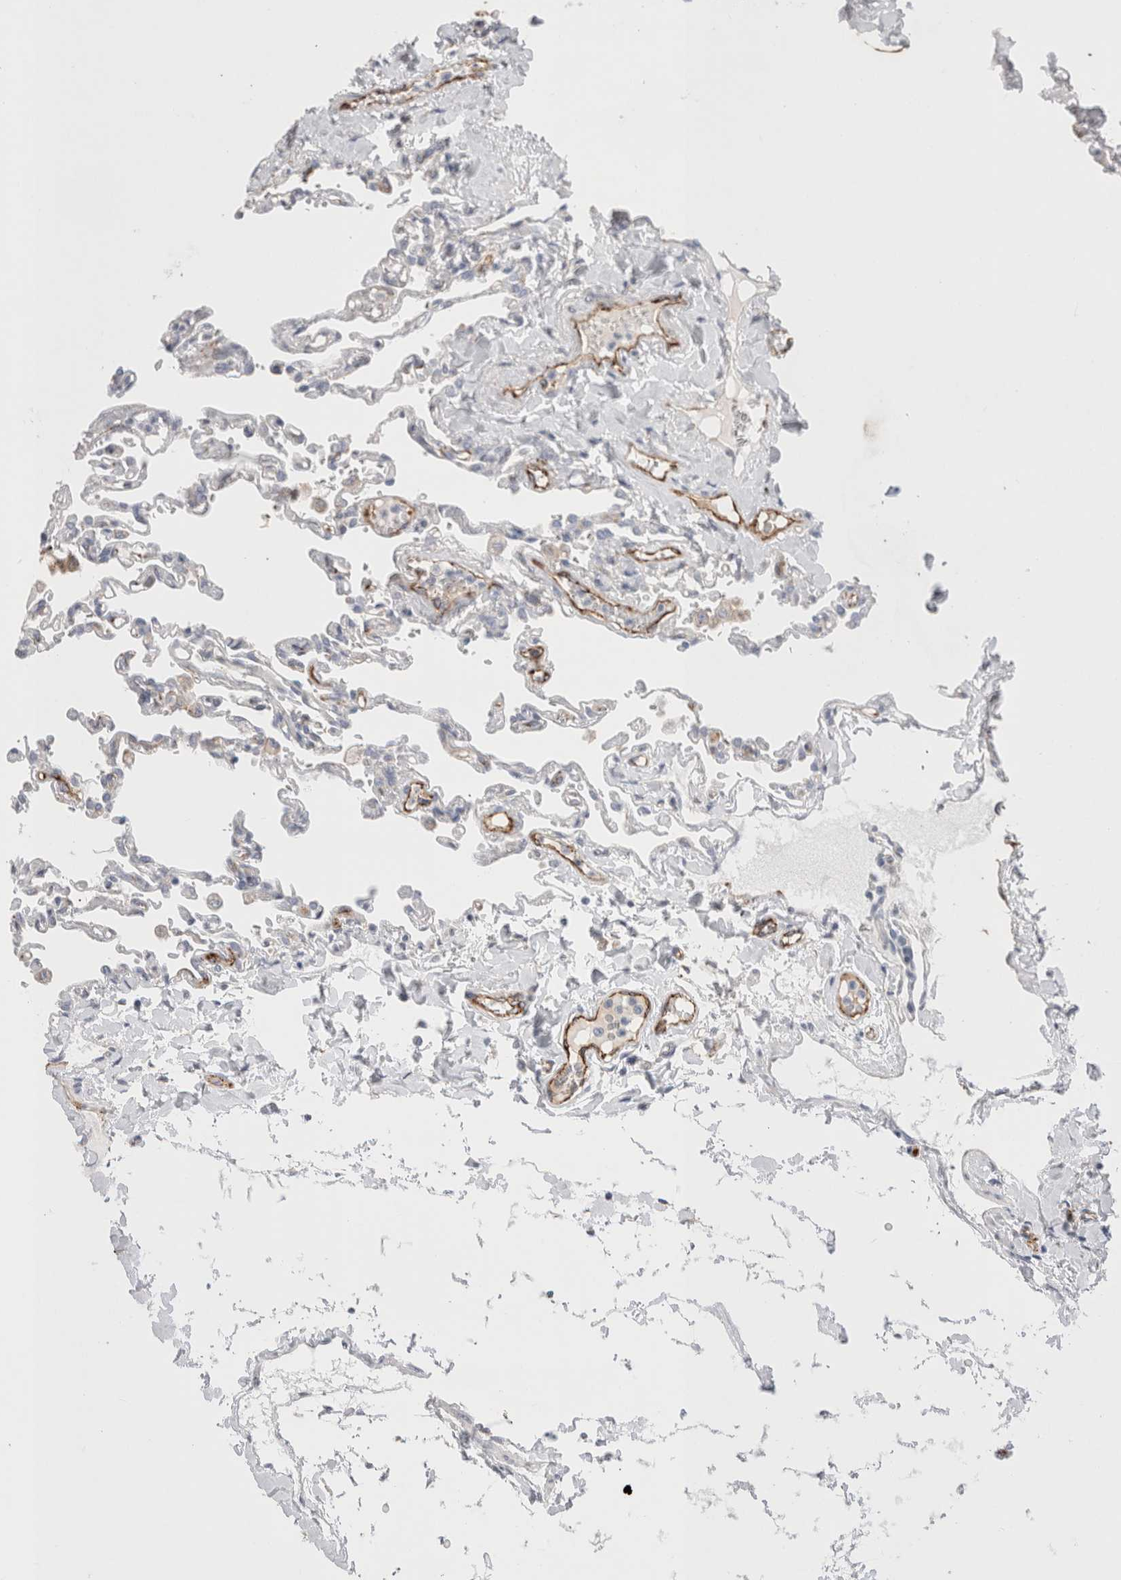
{"staining": {"intensity": "weak", "quantity": "<25%", "location": "cytoplasmic/membranous"}, "tissue": "lung", "cell_type": "Alveolar cells", "image_type": "normal", "snomed": [{"axis": "morphology", "description": "Normal tissue, NOS"}, {"axis": "topography", "description": "Lung"}], "caption": "High magnification brightfield microscopy of normal lung stained with DAB (brown) and counterstained with hematoxylin (blue): alveolar cells show no significant positivity. (DAB (3,3'-diaminobenzidine) immunohistochemistry (IHC) visualized using brightfield microscopy, high magnification).", "gene": "CNPY4", "patient": {"sex": "male", "age": 21}}